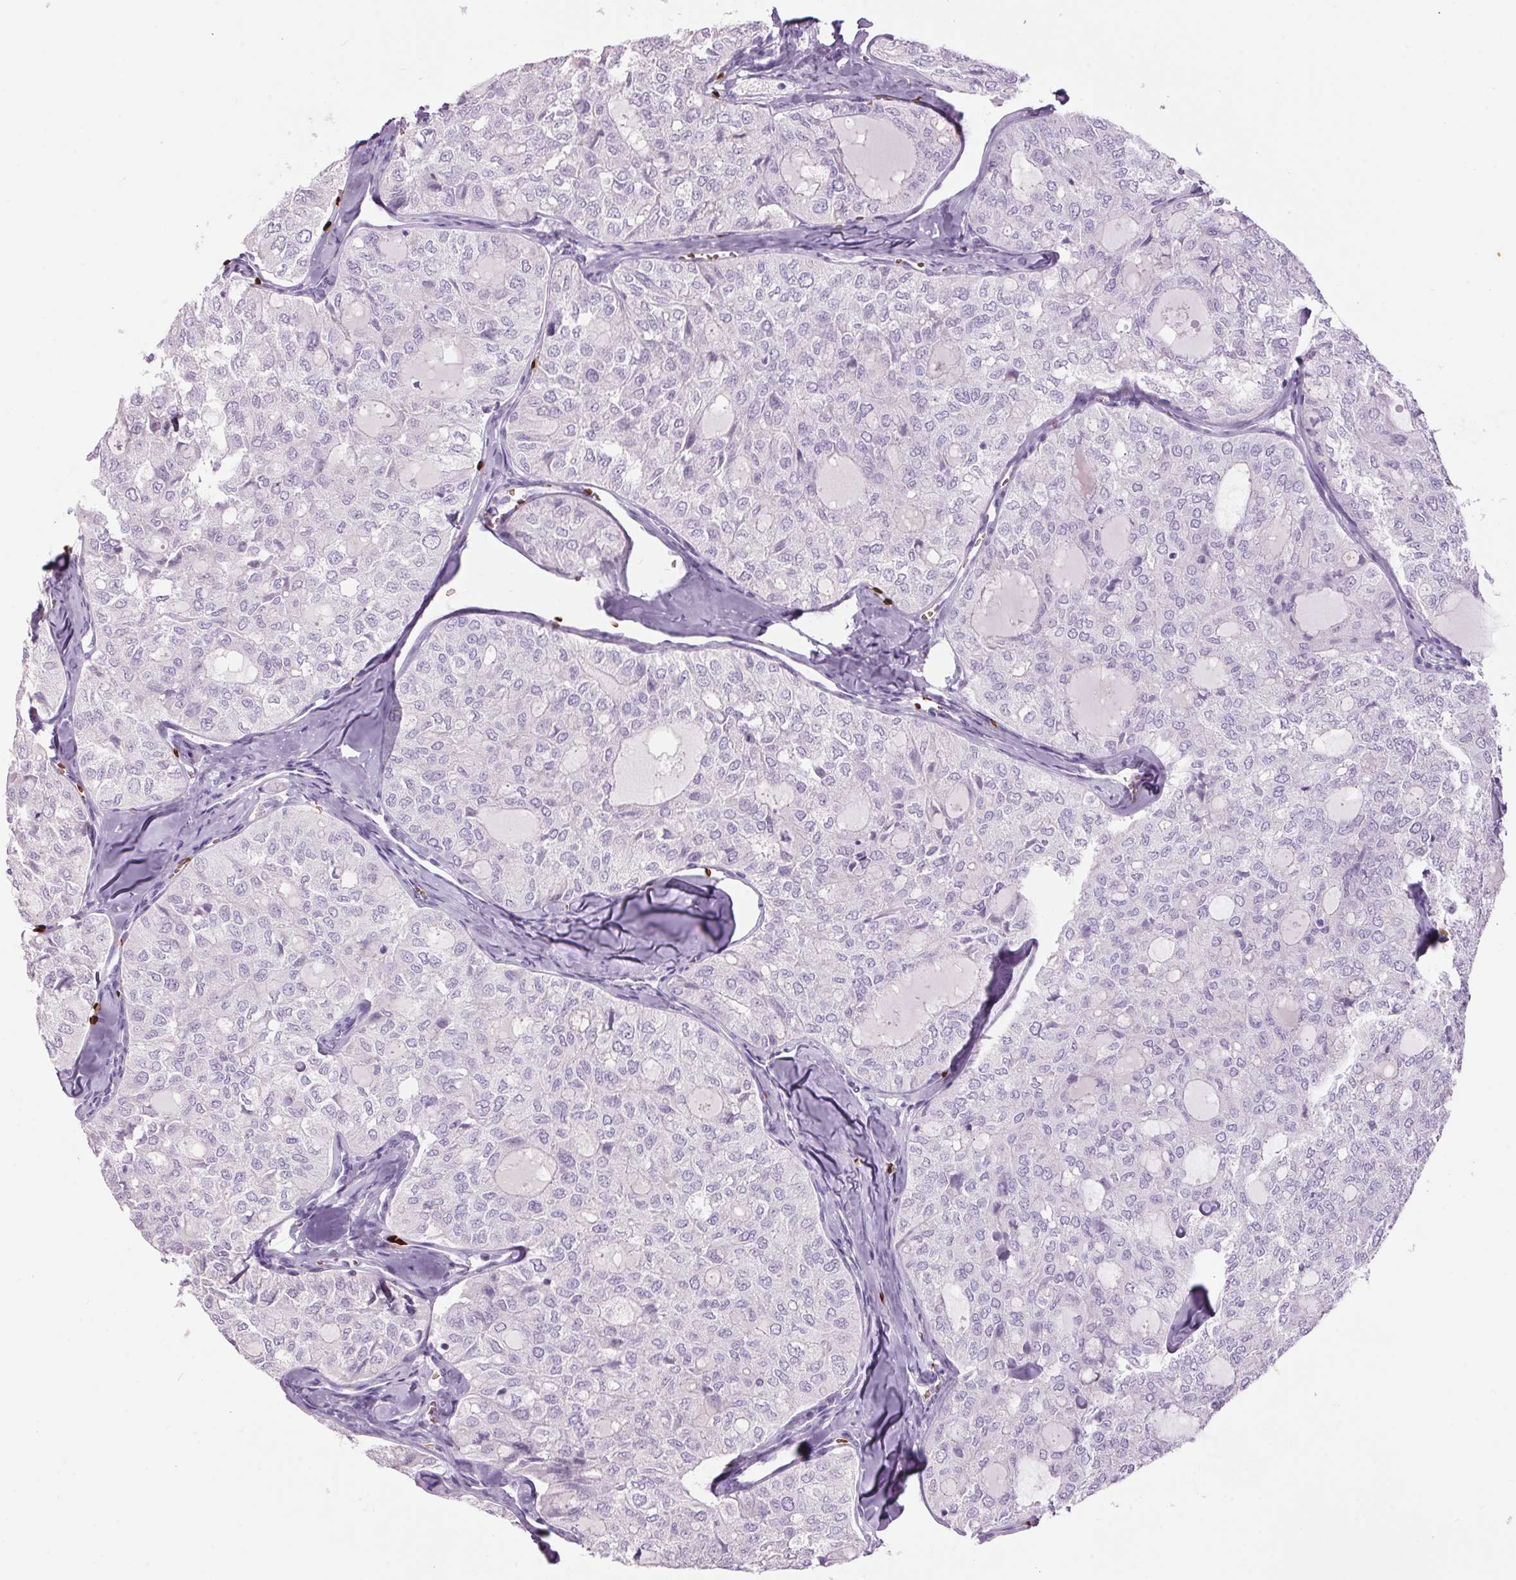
{"staining": {"intensity": "negative", "quantity": "none", "location": "none"}, "tissue": "thyroid cancer", "cell_type": "Tumor cells", "image_type": "cancer", "snomed": [{"axis": "morphology", "description": "Follicular adenoma carcinoma, NOS"}, {"axis": "topography", "description": "Thyroid gland"}], "caption": "Immunohistochemical staining of human thyroid follicular adenoma carcinoma displays no significant expression in tumor cells.", "gene": "HBQ1", "patient": {"sex": "male", "age": 75}}